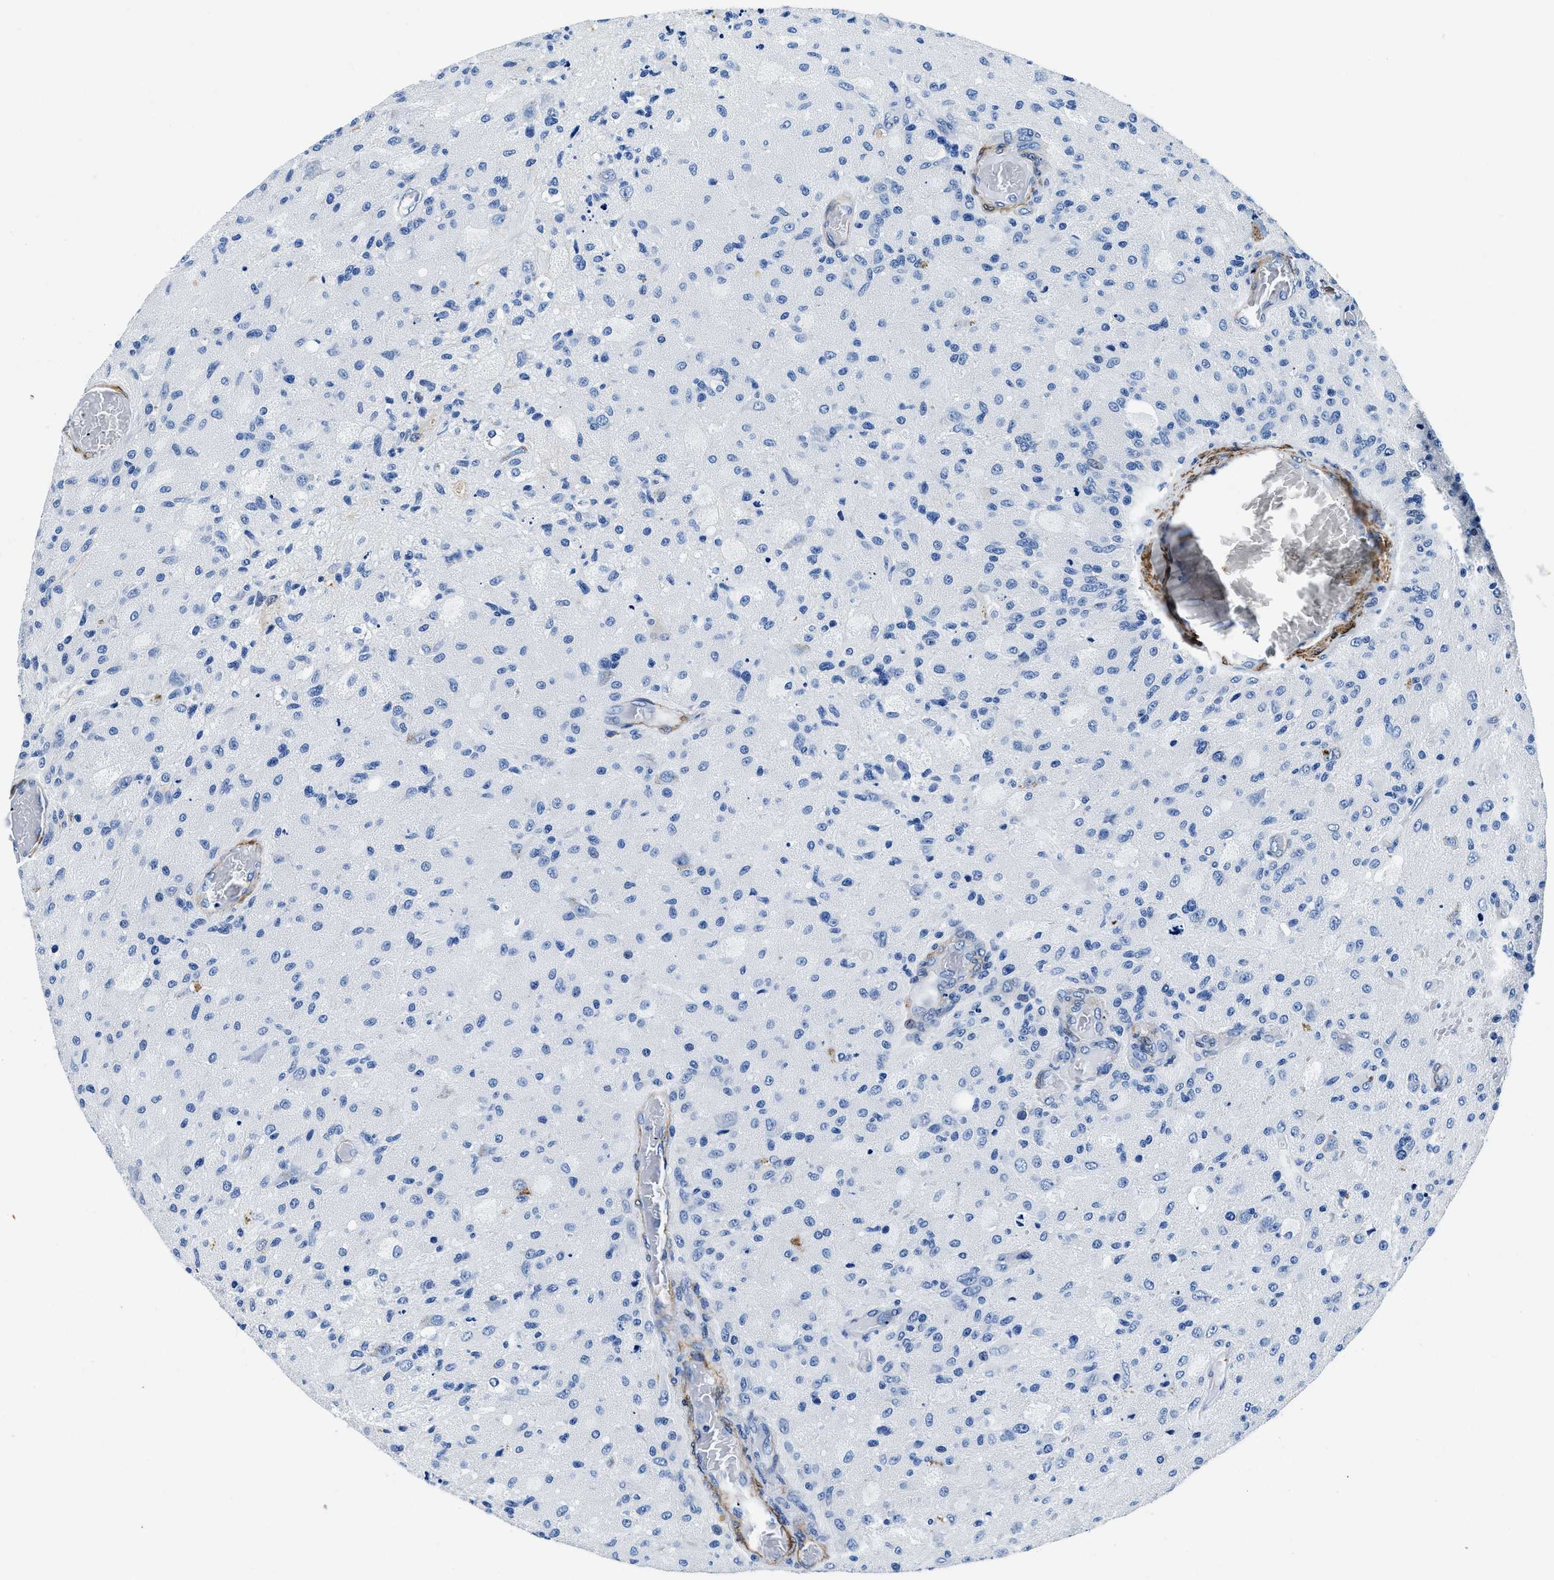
{"staining": {"intensity": "negative", "quantity": "none", "location": "none"}, "tissue": "glioma", "cell_type": "Tumor cells", "image_type": "cancer", "snomed": [{"axis": "morphology", "description": "Normal tissue, NOS"}, {"axis": "morphology", "description": "Glioma, malignant, High grade"}, {"axis": "topography", "description": "Cerebral cortex"}], "caption": "Immunohistochemistry image of human glioma stained for a protein (brown), which reveals no expression in tumor cells.", "gene": "TEX261", "patient": {"sex": "male", "age": 77}}